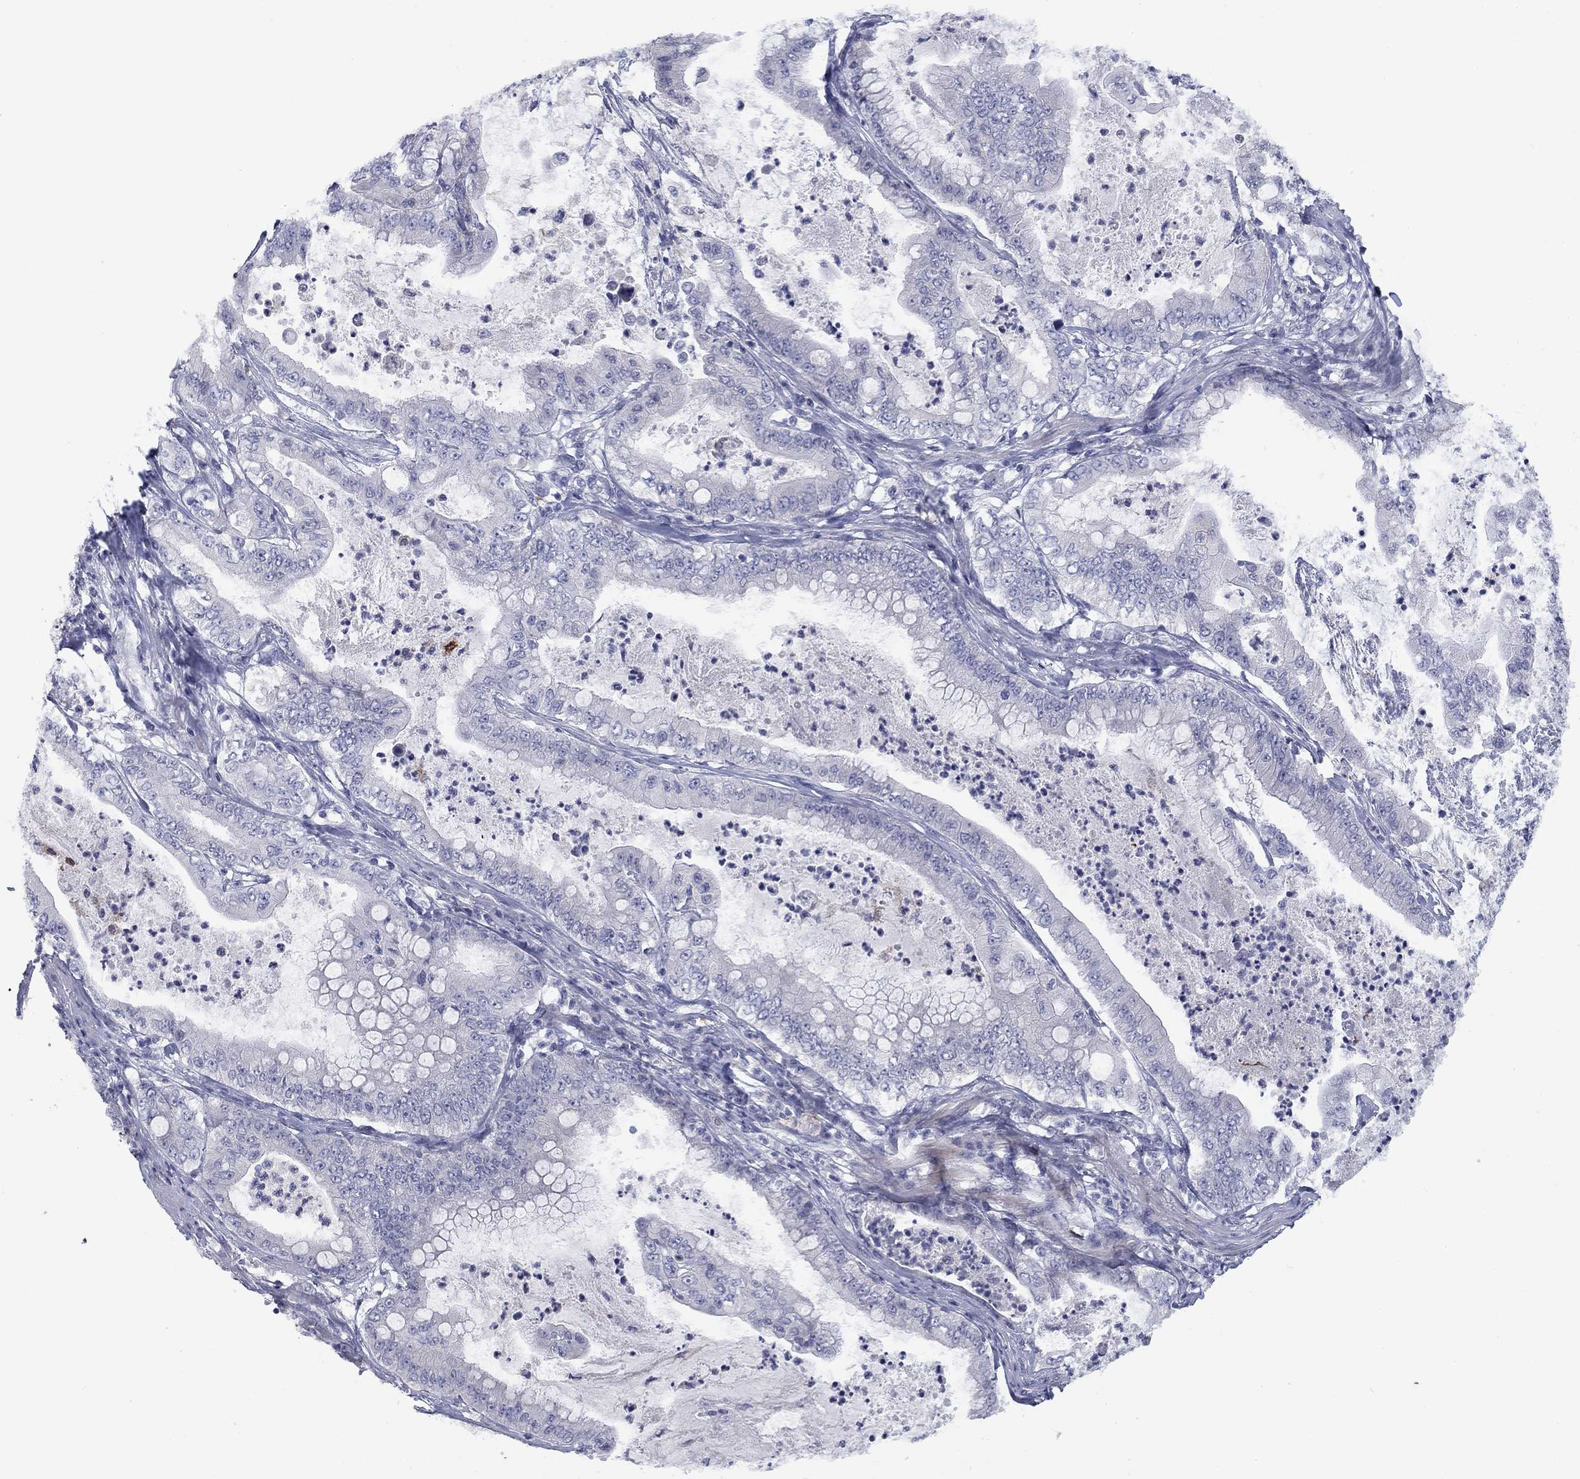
{"staining": {"intensity": "negative", "quantity": "none", "location": "none"}, "tissue": "pancreatic cancer", "cell_type": "Tumor cells", "image_type": "cancer", "snomed": [{"axis": "morphology", "description": "Adenocarcinoma, NOS"}, {"axis": "topography", "description": "Pancreas"}], "caption": "This is an immunohistochemistry micrograph of human adenocarcinoma (pancreatic). There is no staining in tumor cells.", "gene": "CALB1", "patient": {"sex": "male", "age": 71}}